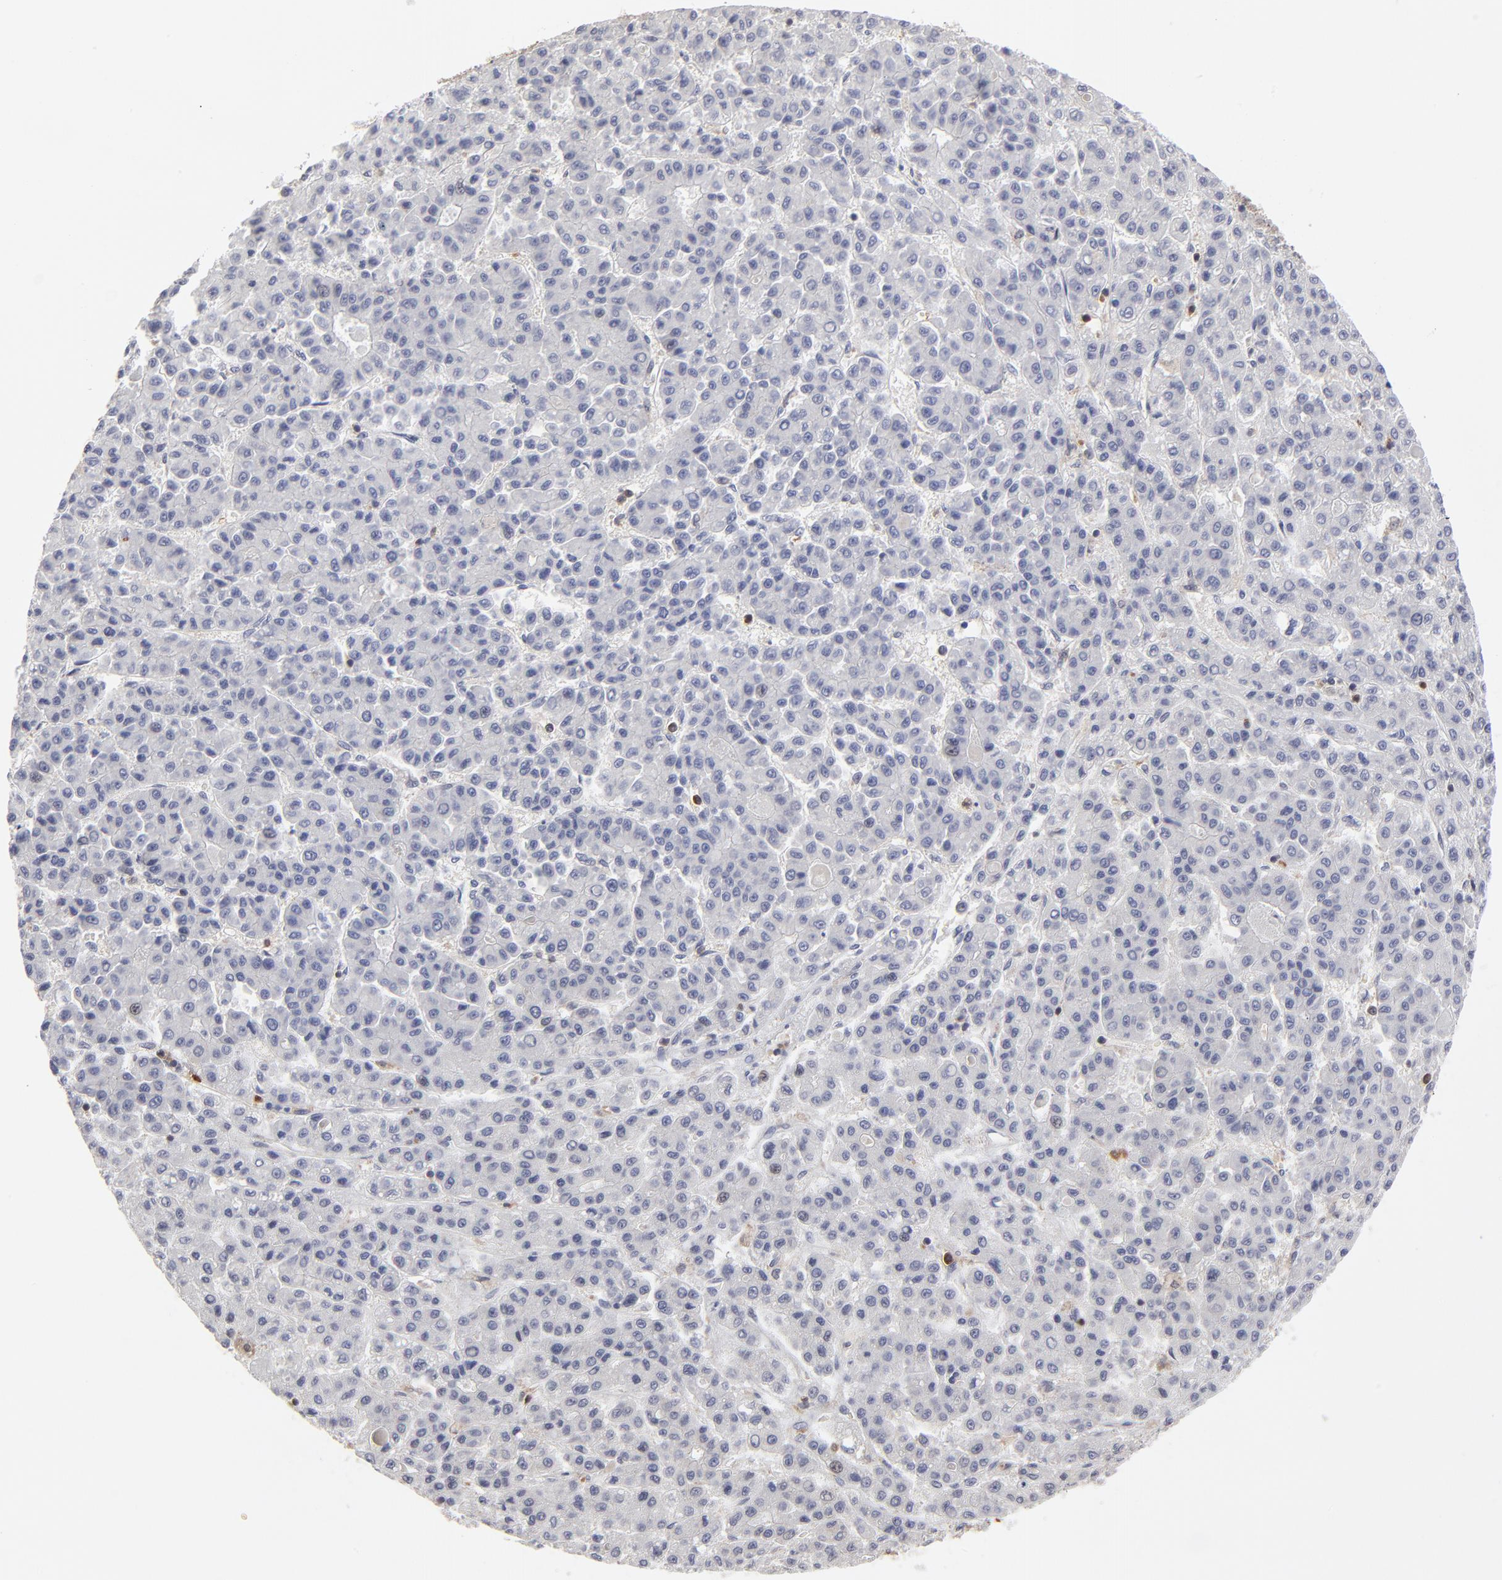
{"staining": {"intensity": "negative", "quantity": "none", "location": "none"}, "tissue": "liver cancer", "cell_type": "Tumor cells", "image_type": "cancer", "snomed": [{"axis": "morphology", "description": "Carcinoma, Hepatocellular, NOS"}, {"axis": "topography", "description": "Liver"}], "caption": "Immunohistochemistry photomicrograph of neoplastic tissue: liver cancer (hepatocellular carcinoma) stained with DAB (3,3'-diaminobenzidine) displays no significant protein expression in tumor cells.", "gene": "CASP3", "patient": {"sex": "male", "age": 70}}